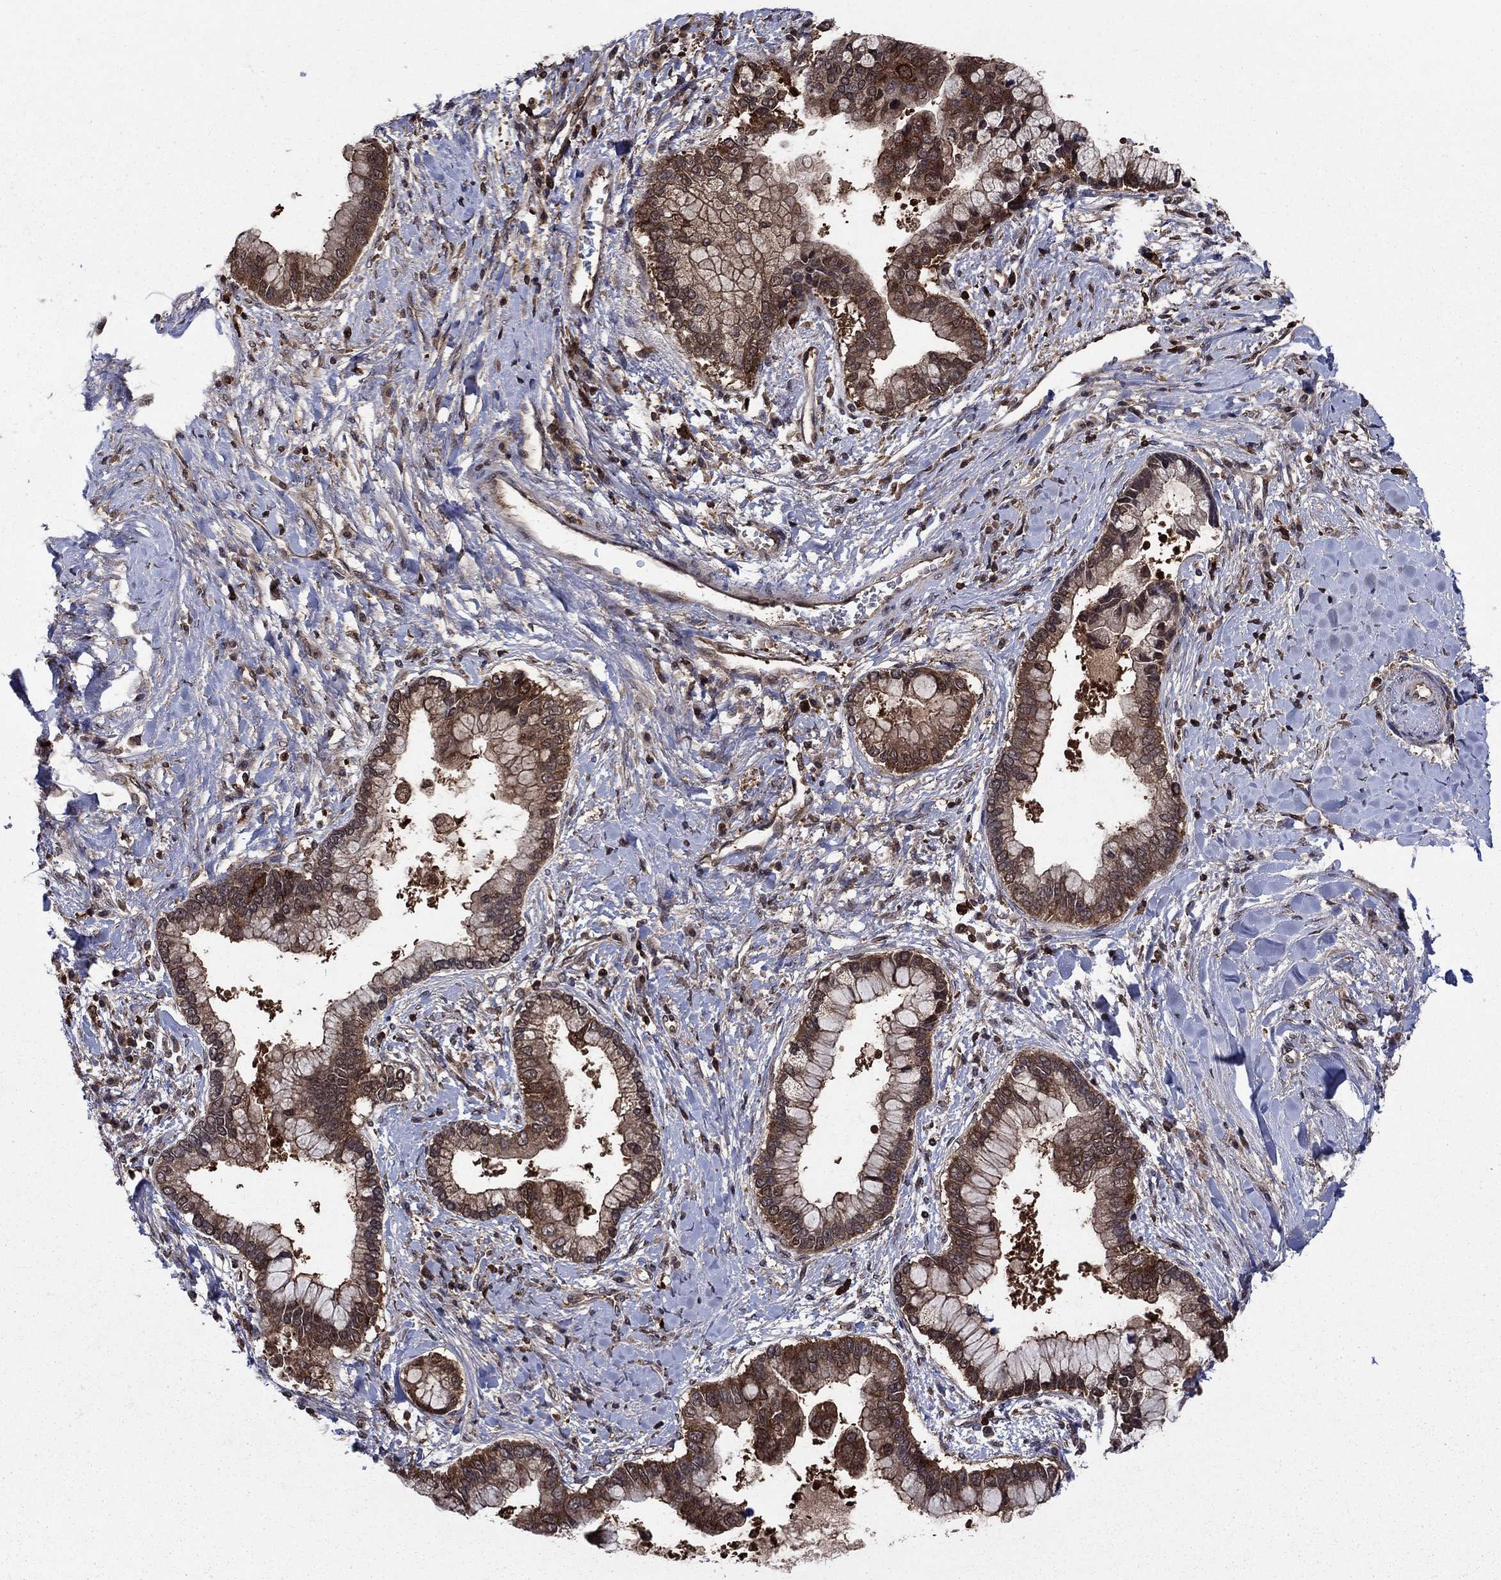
{"staining": {"intensity": "moderate", "quantity": ">75%", "location": "cytoplasmic/membranous"}, "tissue": "liver cancer", "cell_type": "Tumor cells", "image_type": "cancer", "snomed": [{"axis": "morphology", "description": "Cholangiocarcinoma"}, {"axis": "topography", "description": "Liver"}], "caption": "Protein expression analysis of liver cancer exhibits moderate cytoplasmic/membranous expression in about >75% of tumor cells. (IHC, brightfield microscopy, high magnification).", "gene": "CACYBP", "patient": {"sex": "male", "age": 50}}